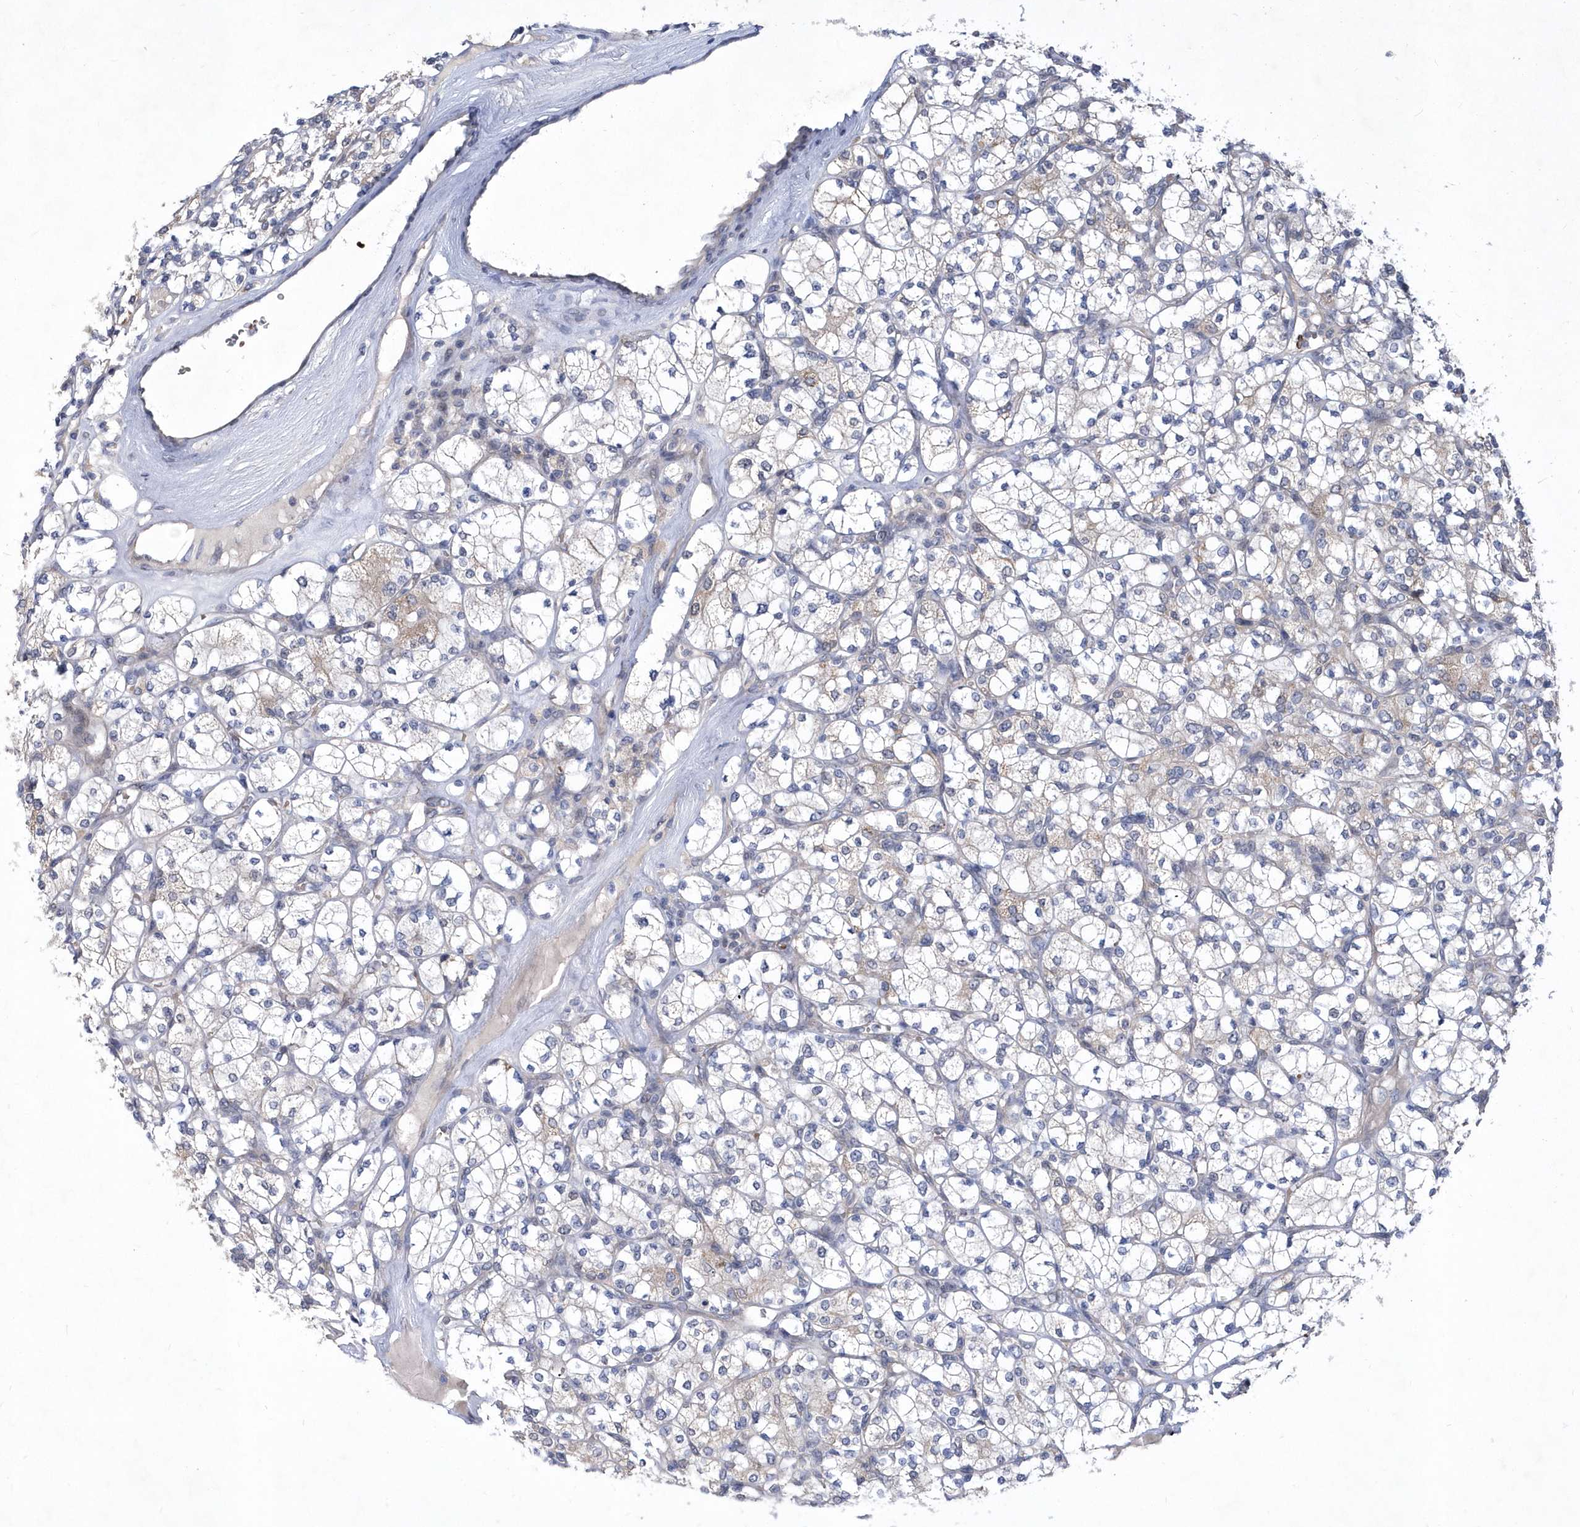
{"staining": {"intensity": "negative", "quantity": "none", "location": "none"}, "tissue": "renal cancer", "cell_type": "Tumor cells", "image_type": "cancer", "snomed": [{"axis": "morphology", "description": "Adenocarcinoma, NOS"}, {"axis": "topography", "description": "Kidney"}], "caption": "The micrograph demonstrates no significant staining in tumor cells of renal adenocarcinoma.", "gene": "ZNF875", "patient": {"sex": "male", "age": 77}}